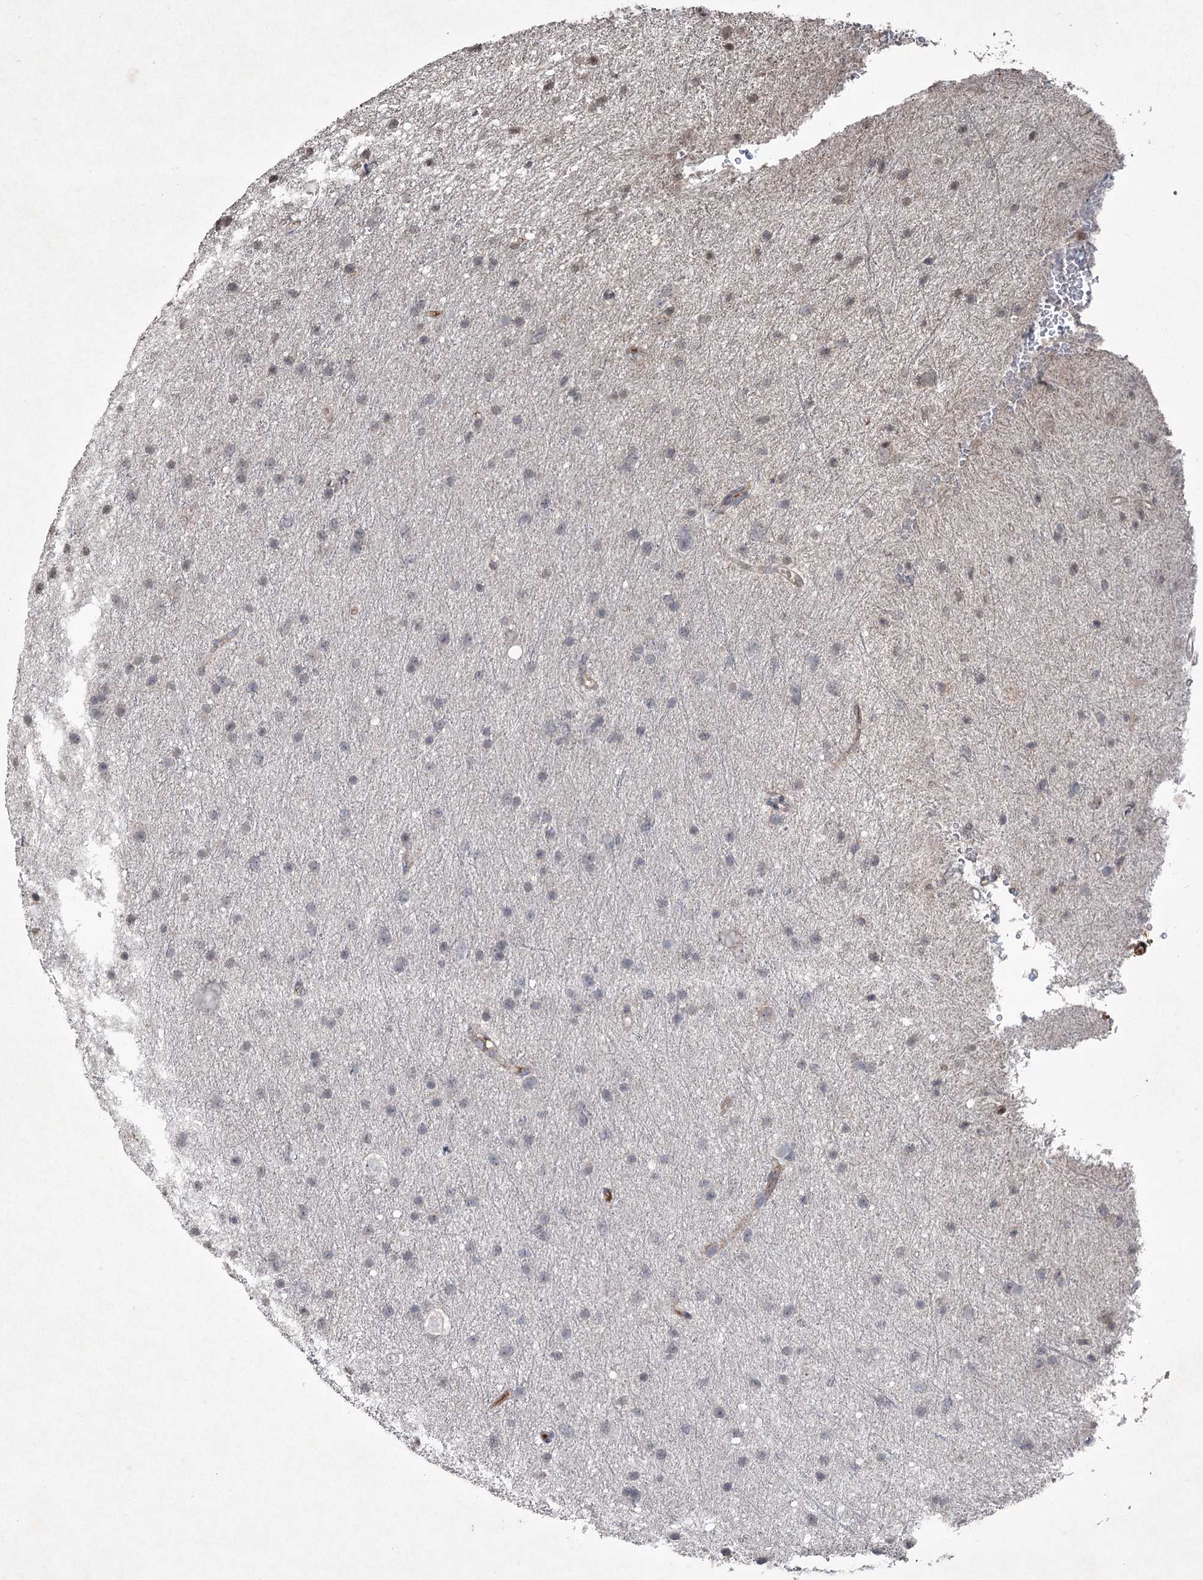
{"staining": {"intensity": "weak", "quantity": "<25%", "location": "nuclear"}, "tissue": "glioma", "cell_type": "Tumor cells", "image_type": "cancer", "snomed": [{"axis": "morphology", "description": "Glioma, malignant, Low grade"}, {"axis": "topography", "description": "Cerebral cortex"}], "caption": "High magnification brightfield microscopy of glioma stained with DAB (3,3'-diaminobenzidine) (brown) and counterstained with hematoxylin (blue): tumor cells show no significant staining.", "gene": "PGLYRP2", "patient": {"sex": "female", "age": 39}}